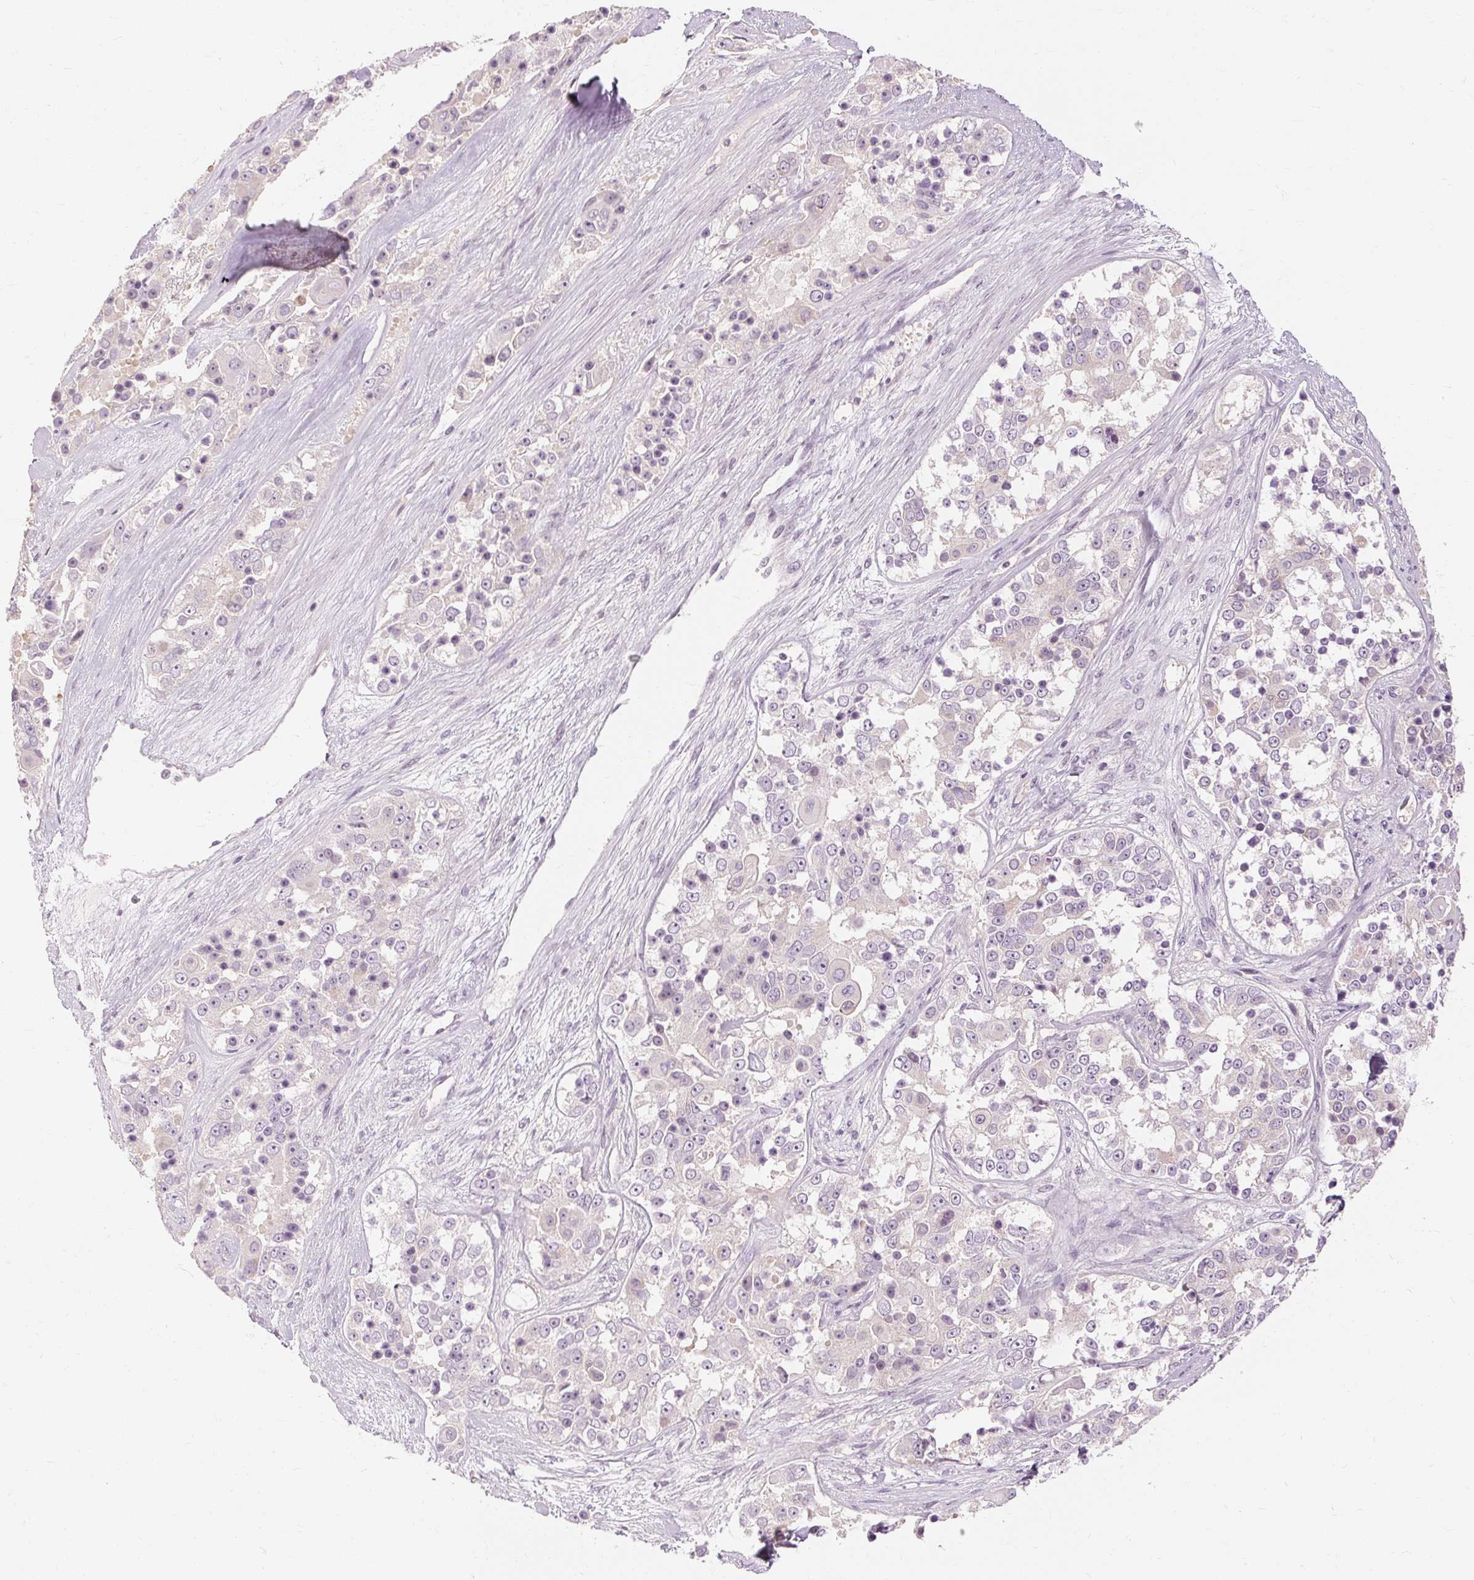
{"staining": {"intensity": "negative", "quantity": "none", "location": "none"}, "tissue": "ovarian cancer", "cell_type": "Tumor cells", "image_type": "cancer", "snomed": [{"axis": "morphology", "description": "Carcinoma, endometroid"}, {"axis": "topography", "description": "Ovary"}], "caption": "An immunohistochemistry (IHC) histopathology image of ovarian cancer (endometroid carcinoma) is shown. There is no staining in tumor cells of ovarian cancer (endometroid carcinoma).", "gene": "CAPN3", "patient": {"sex": "female", "age": 51}}